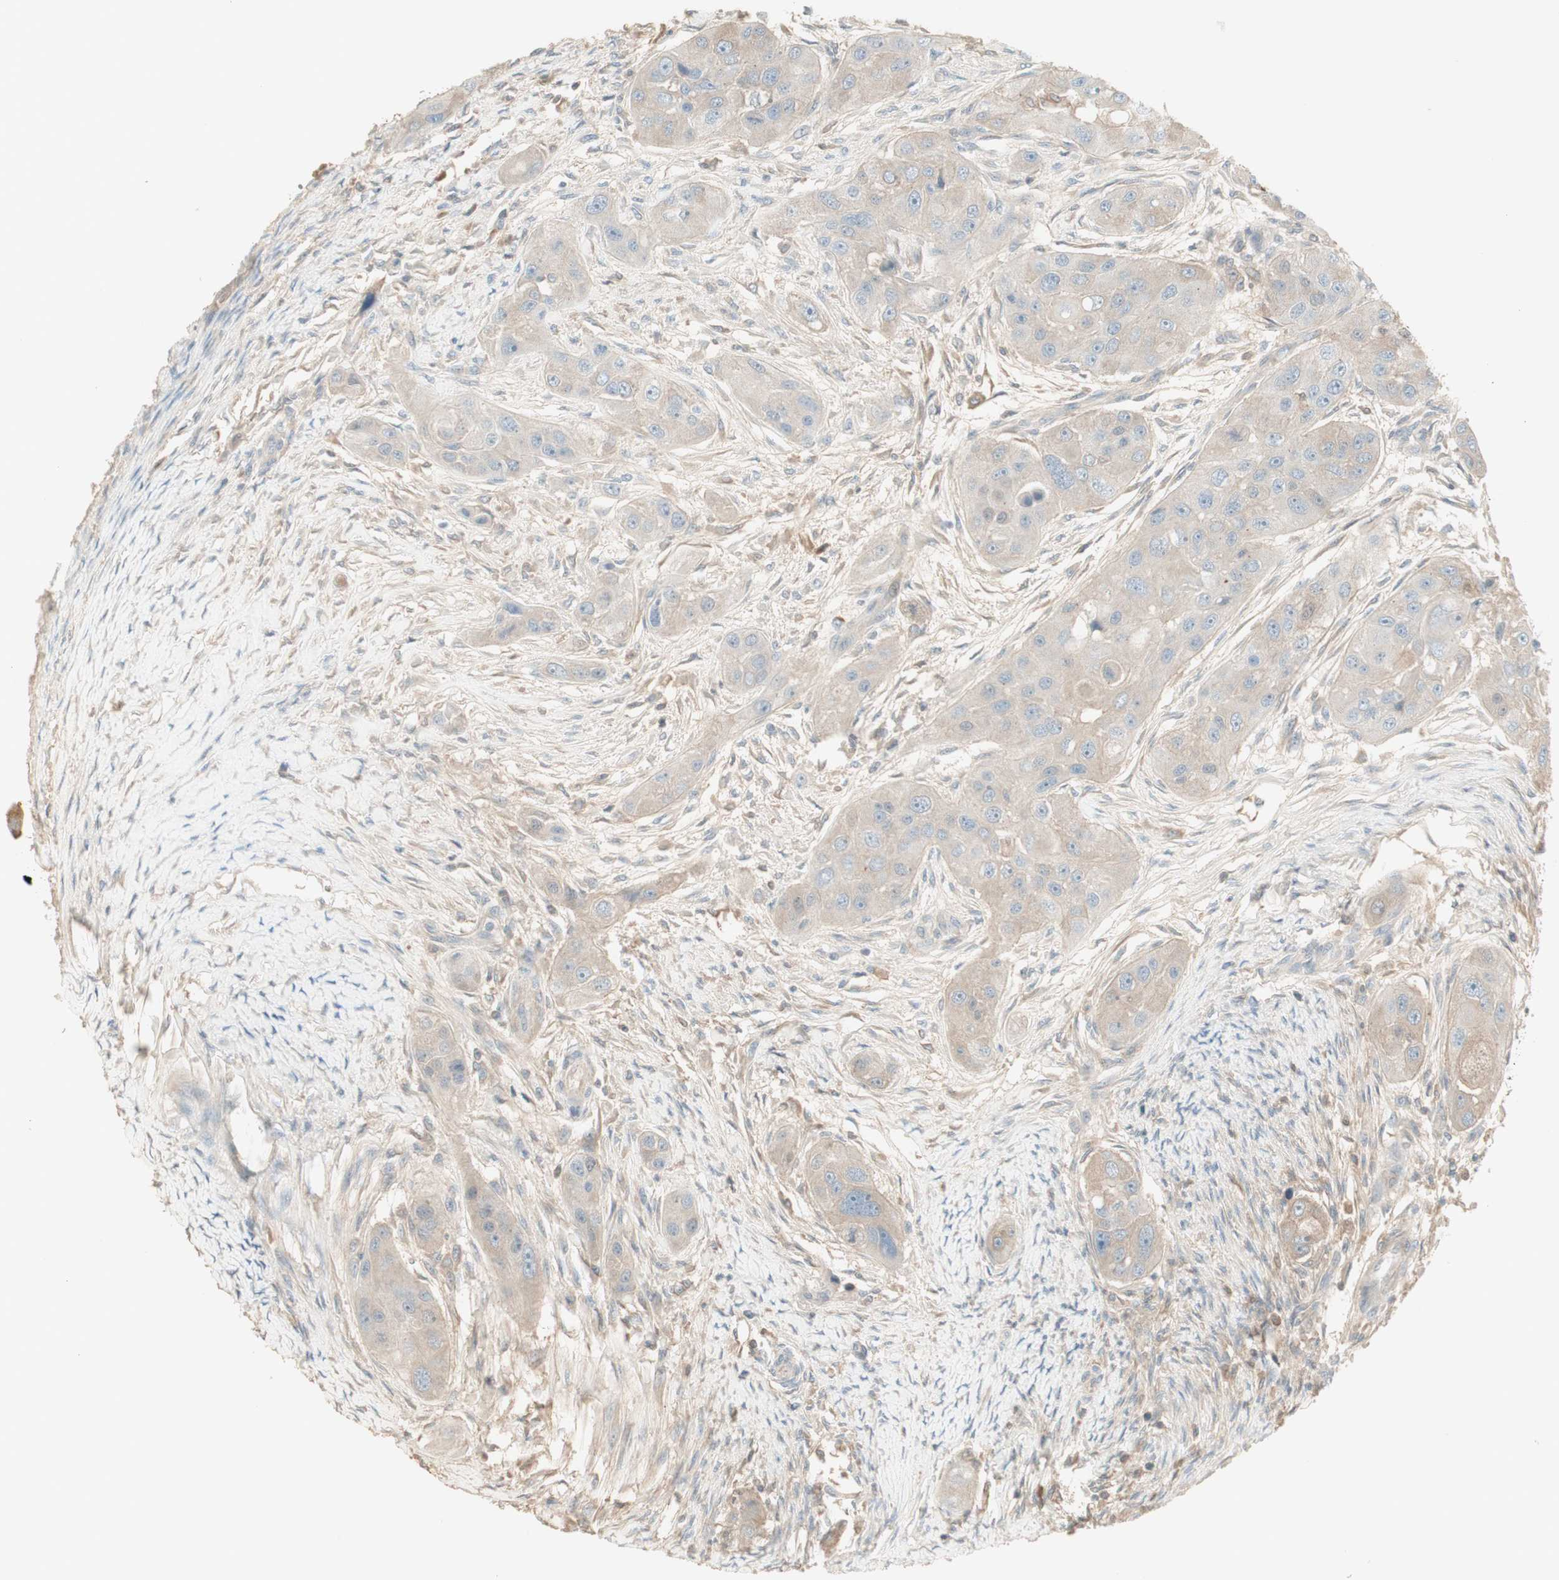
{"staining": {"intensity": "weak", "quantity": ">75%", "location": "cytoplasmic/membranous"}, "tissue": "head and neck cancer", "cell_type": "Tumor cells", "image_type": "cancer", "snomed": [{"axis": "morphology", "description": "Normal tissue, NOS"}, {"axis": "morphology", "description": "Squamous cell carcinoma, NOS"}, {"axis": "topography", "description": "Skeletal muscle"}, {"axis": "topography", "description": "Head-Neck"}], "caption": "This micrograph exhibits IHC staining of human head and neck squamous cell carcinoma, with low weak cytoplasmic/membranous staining in about >75% of tumor cells.", "gene": "IFNG", "patient": {"sex": "male", "age": 51}}